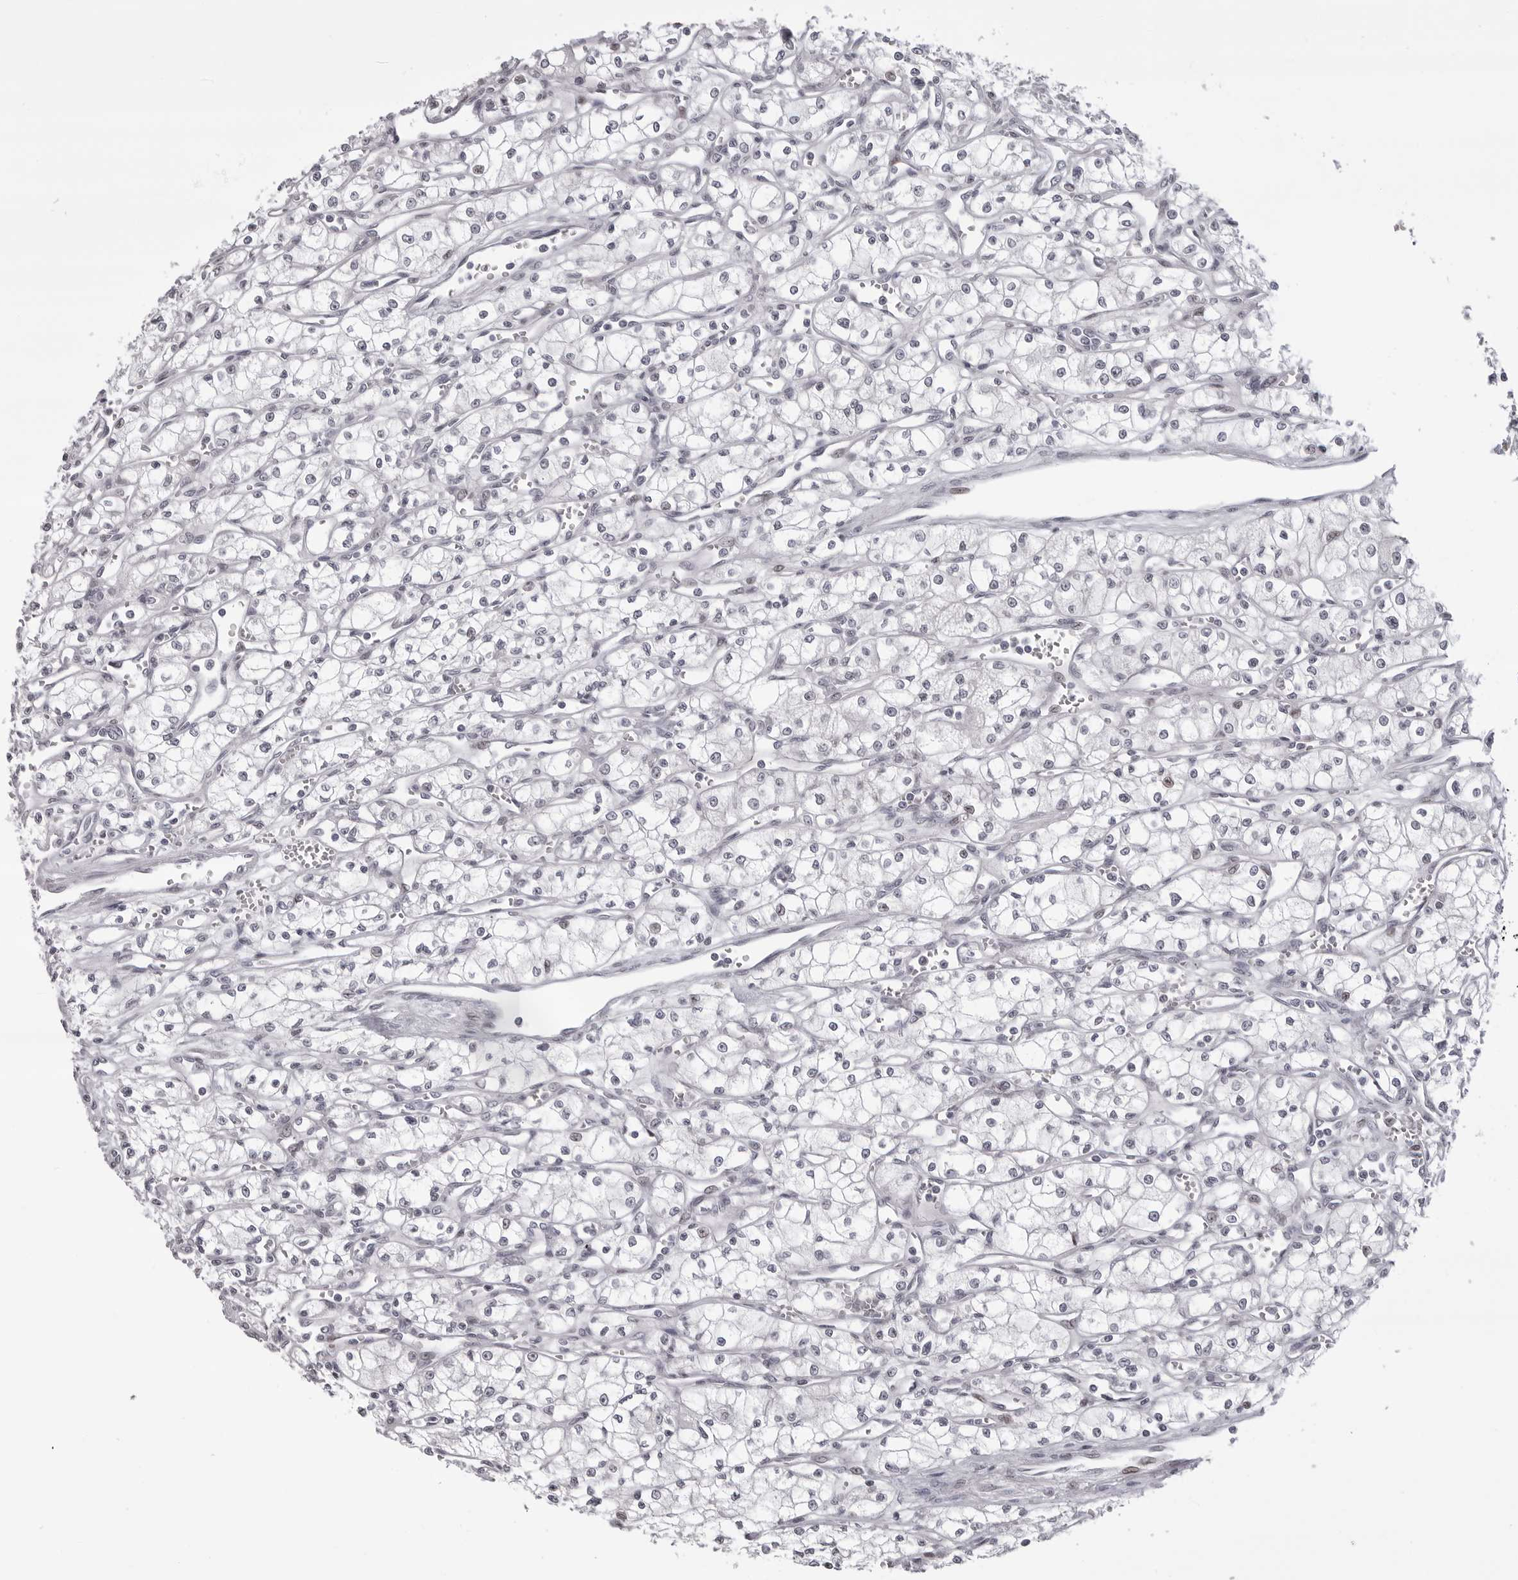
{"staining": {"intensity": "negative", "quantity": "none", "location": "none"}, "tissue": "renal cancer", "cell_type": "Tumor cells", "image_type": "cancer", "snomed": [{"axis": "morphology", "description": "Adenocarcinoma, NOS"}, {"axis": "topography", "description": "Kidney"}], "caption": "Image shows no protein staining in tumor cells of renal cancer (adenocarcinoma) tissue.", "gene": "PHF3", "patient": {"sex": "male", "age": 59}}